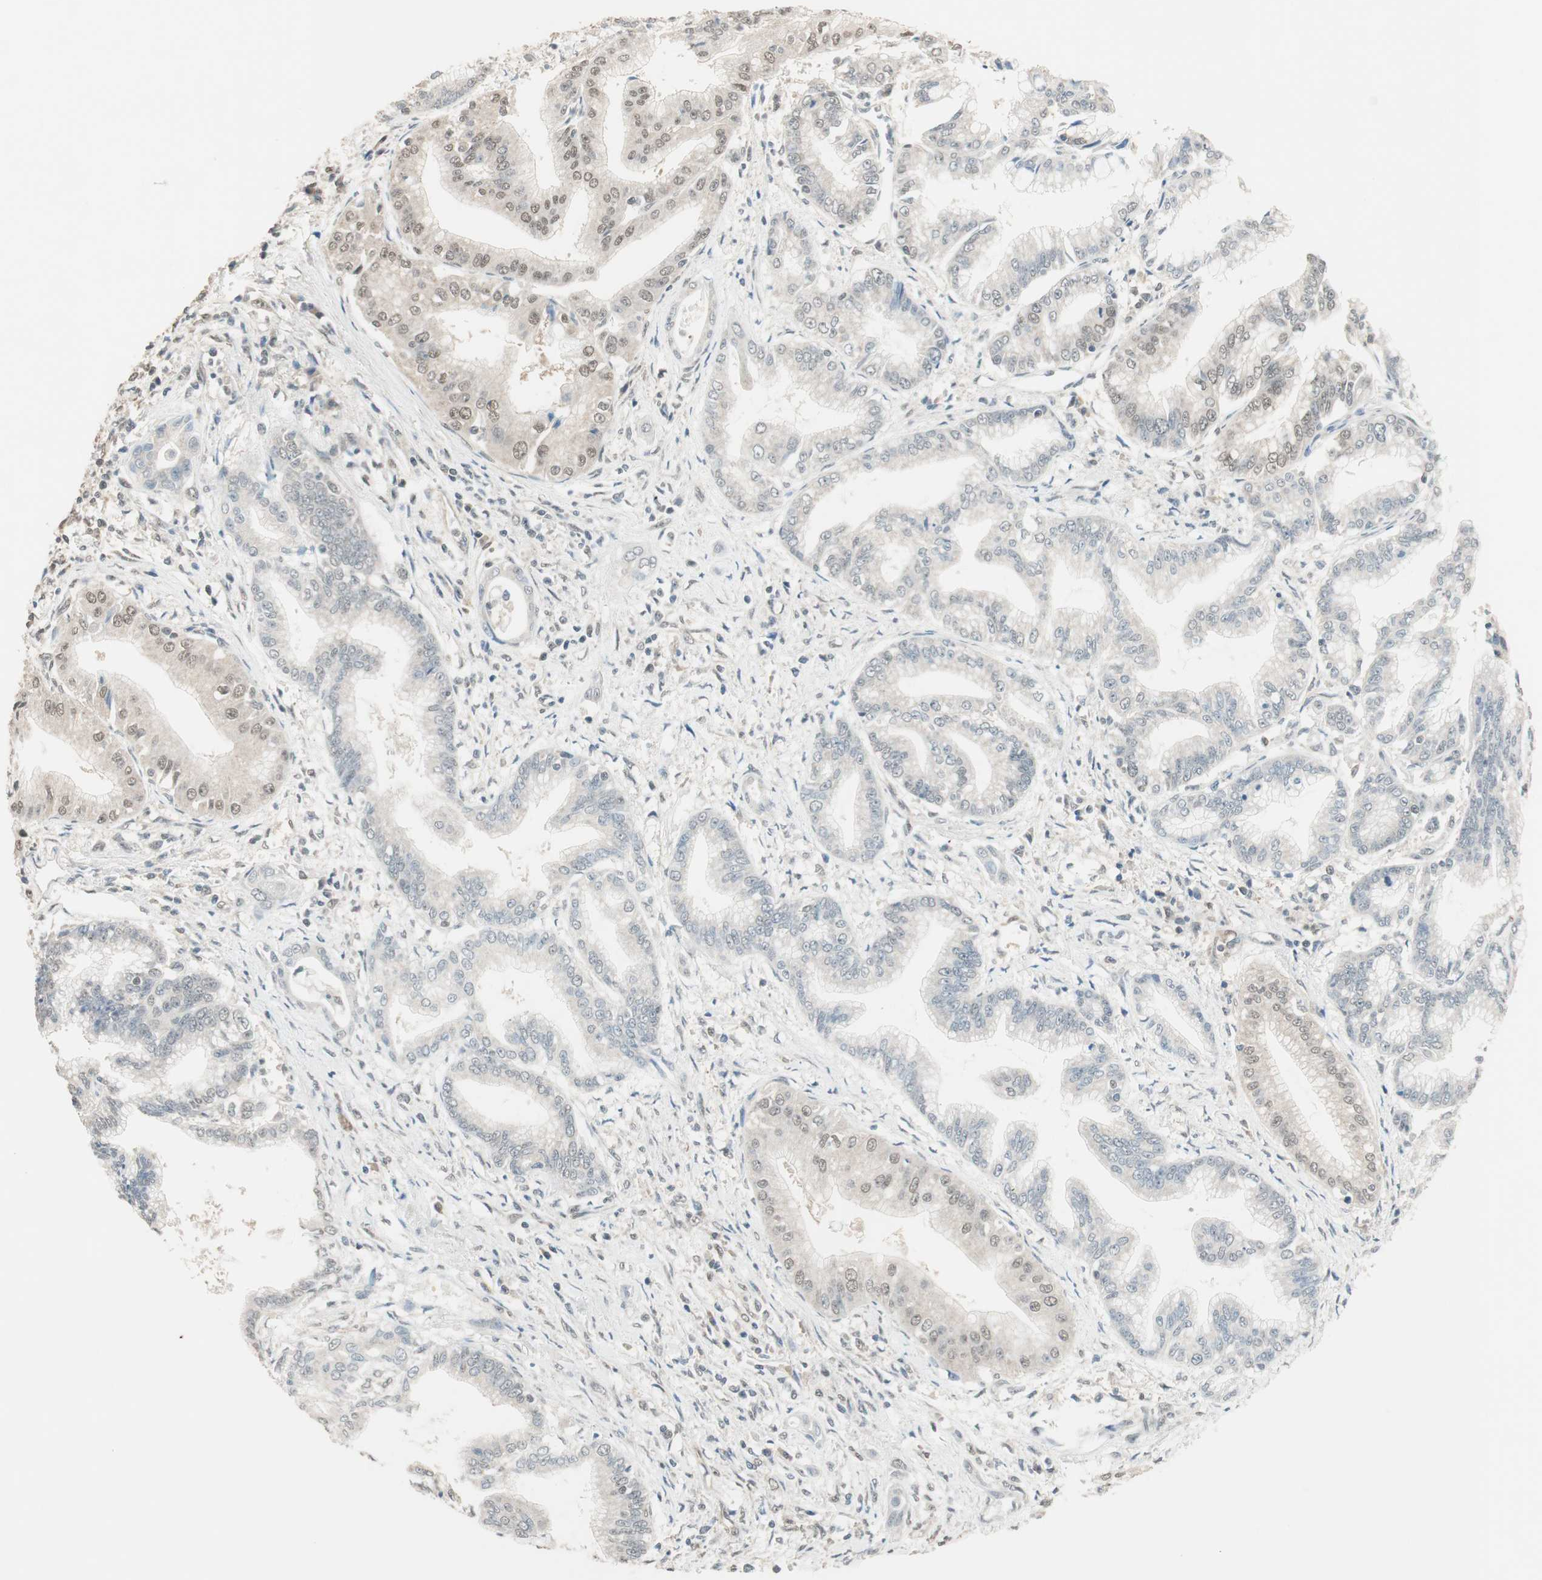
{"staining": {"intensity": "weak", "quantity": "25%-75%", "location": "nuclear"}, "tissue": "pancreatic cancer", "cell_type": "Tumor cells", "image_type": "cancer", "snomed": [{"axis": "morphology", "description": "Adenocarcinoma, NOS"}, {"axis": "topography", "description": "Pancreas"}], "caption": "DAB immunohistochemical staining of human pancreatic cancer exhibits weak nuclear protein positivity in about 25%-75% of tumor cells.", "gene": "USP5", "patient": {"sex": "female", "age": 64}}